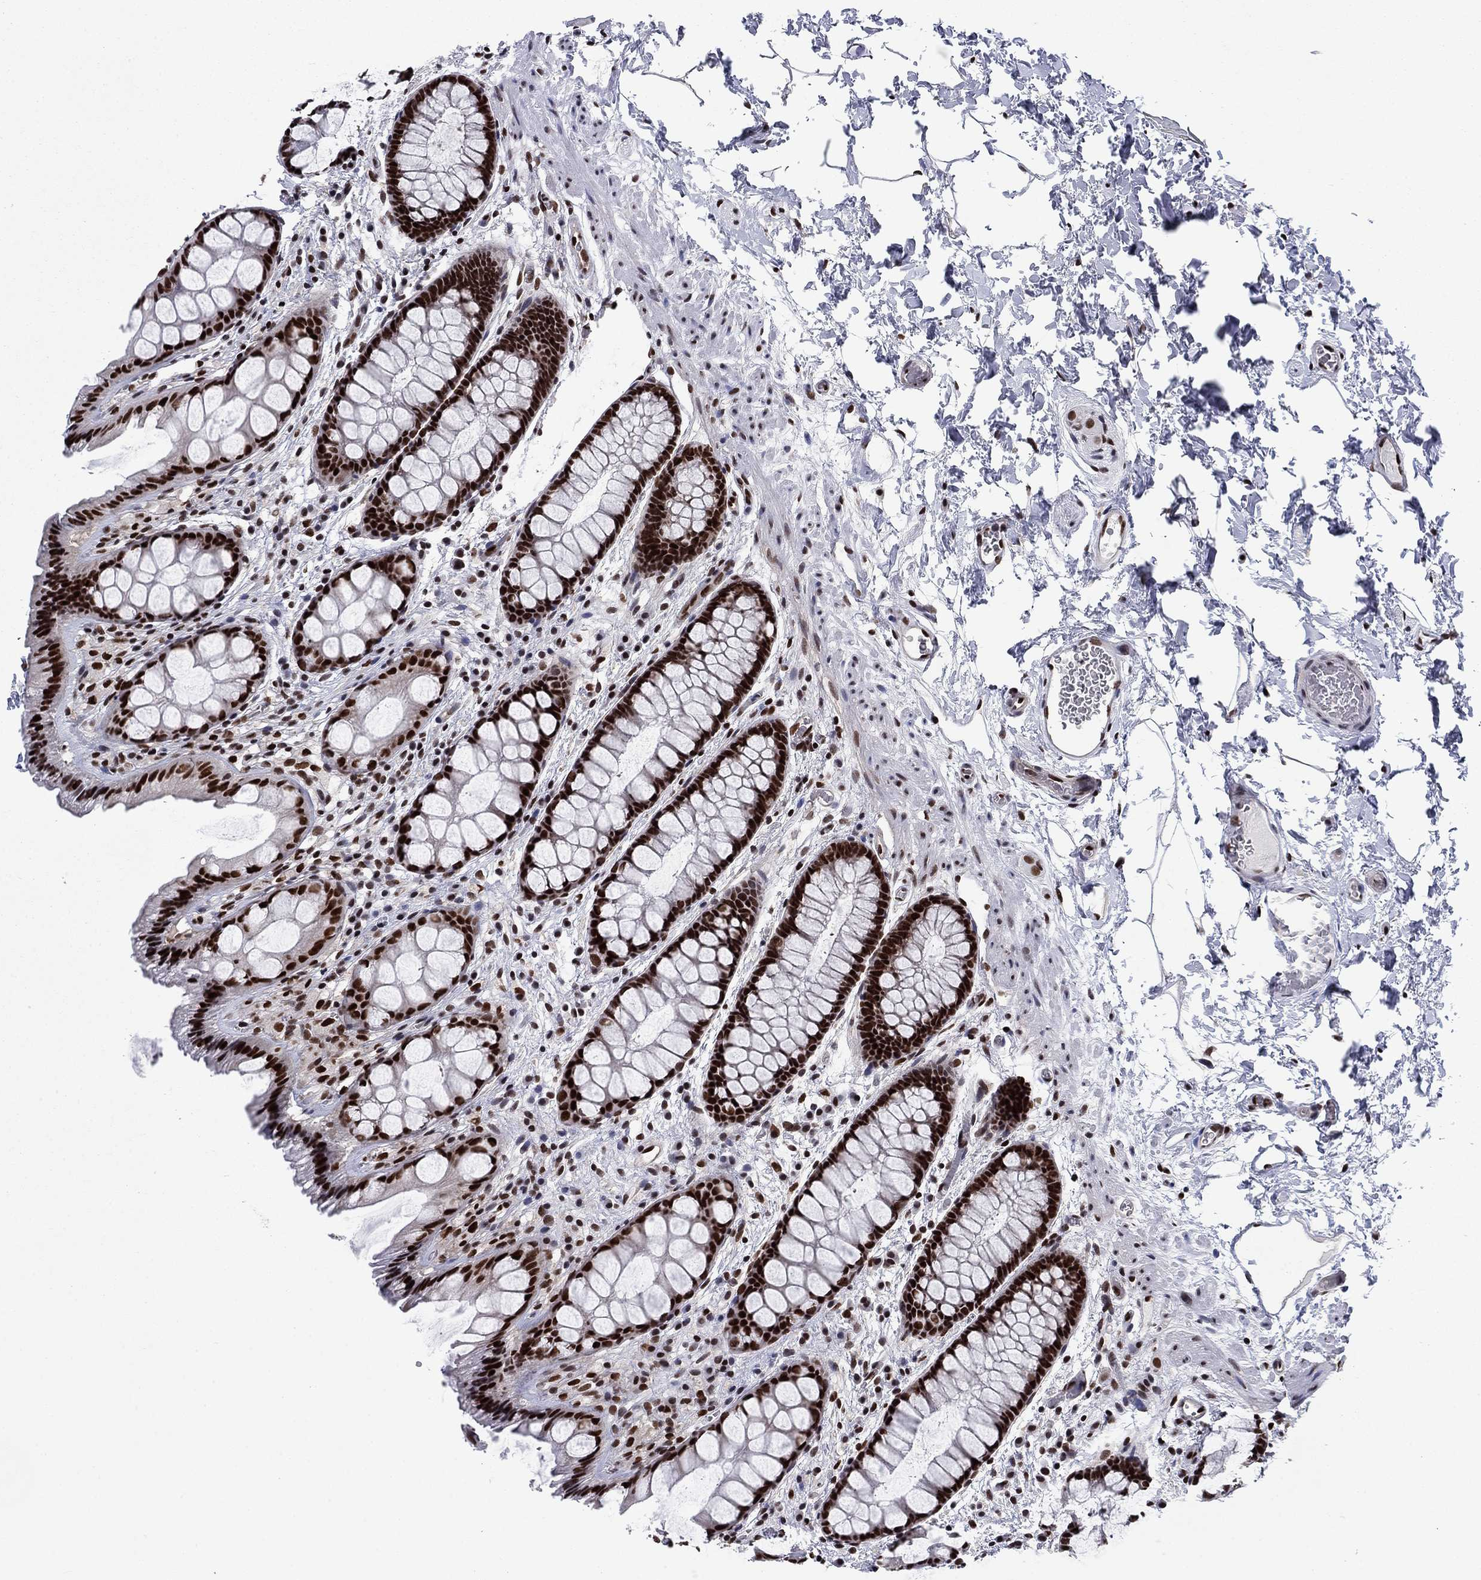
{"staining": {"intensity": "strong", "quantity": ">75%", "location": "nuclear"}, "tissue": "rectum", "cell_type": "Glandular cells", "image_type": "normal", "snomed": [{"axis": "morphology", "description": "Normal tissue, NOS"}, {"axis": "topography", "description": "Rectum"}], "caption": "Immunohistochemical staining of benign rectum shows high levels of strong nuclear expression in approximately >75% of glandular cells. Ihc stains the protein in brown and the nuclei are stained blue.", "gene": "RPRD1B", "patient": {"sex": "female", "age": 62}}